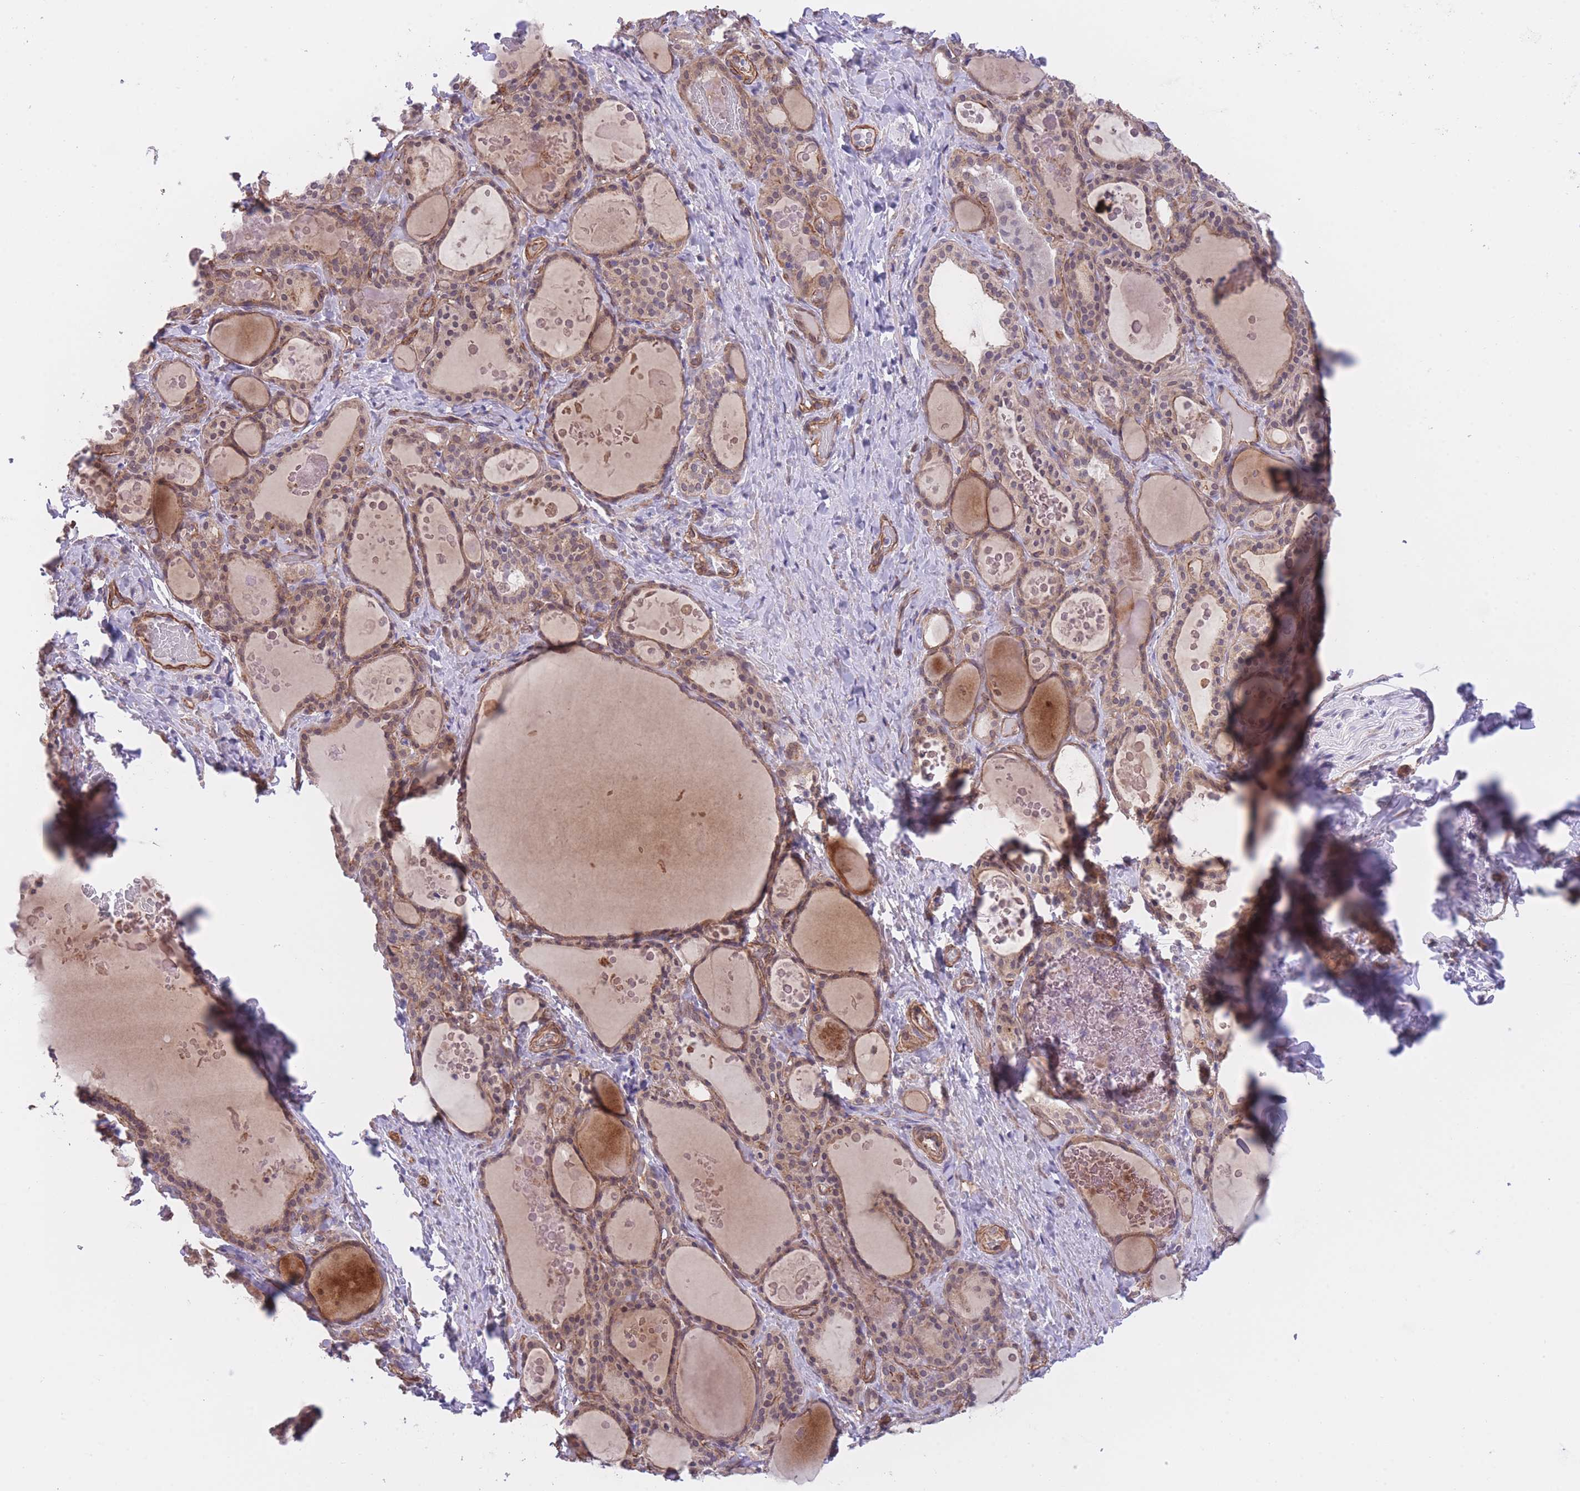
{"staining": {"intensity": "weak", "quantity": ">75%", "location": "cytoplasmic/membranous"}, "tissue": "thyroid gland", "cell_type": "Glandular cells", "image_type": "normal", "snomed": [{"axis": "morphology", "description": "Normal tissue, NOS"}, {"axis": "topography", "description": "Thyroid gland"}], "caption": "This is a photomicrograph of immunohistochemistry (IHC) staining of benign thyroid gland, which shows weak expression in the cytoplasmic/membranous of glandular cells.", "gene": "QTRT1", "patient": {"sex": "female", "age": 46}}